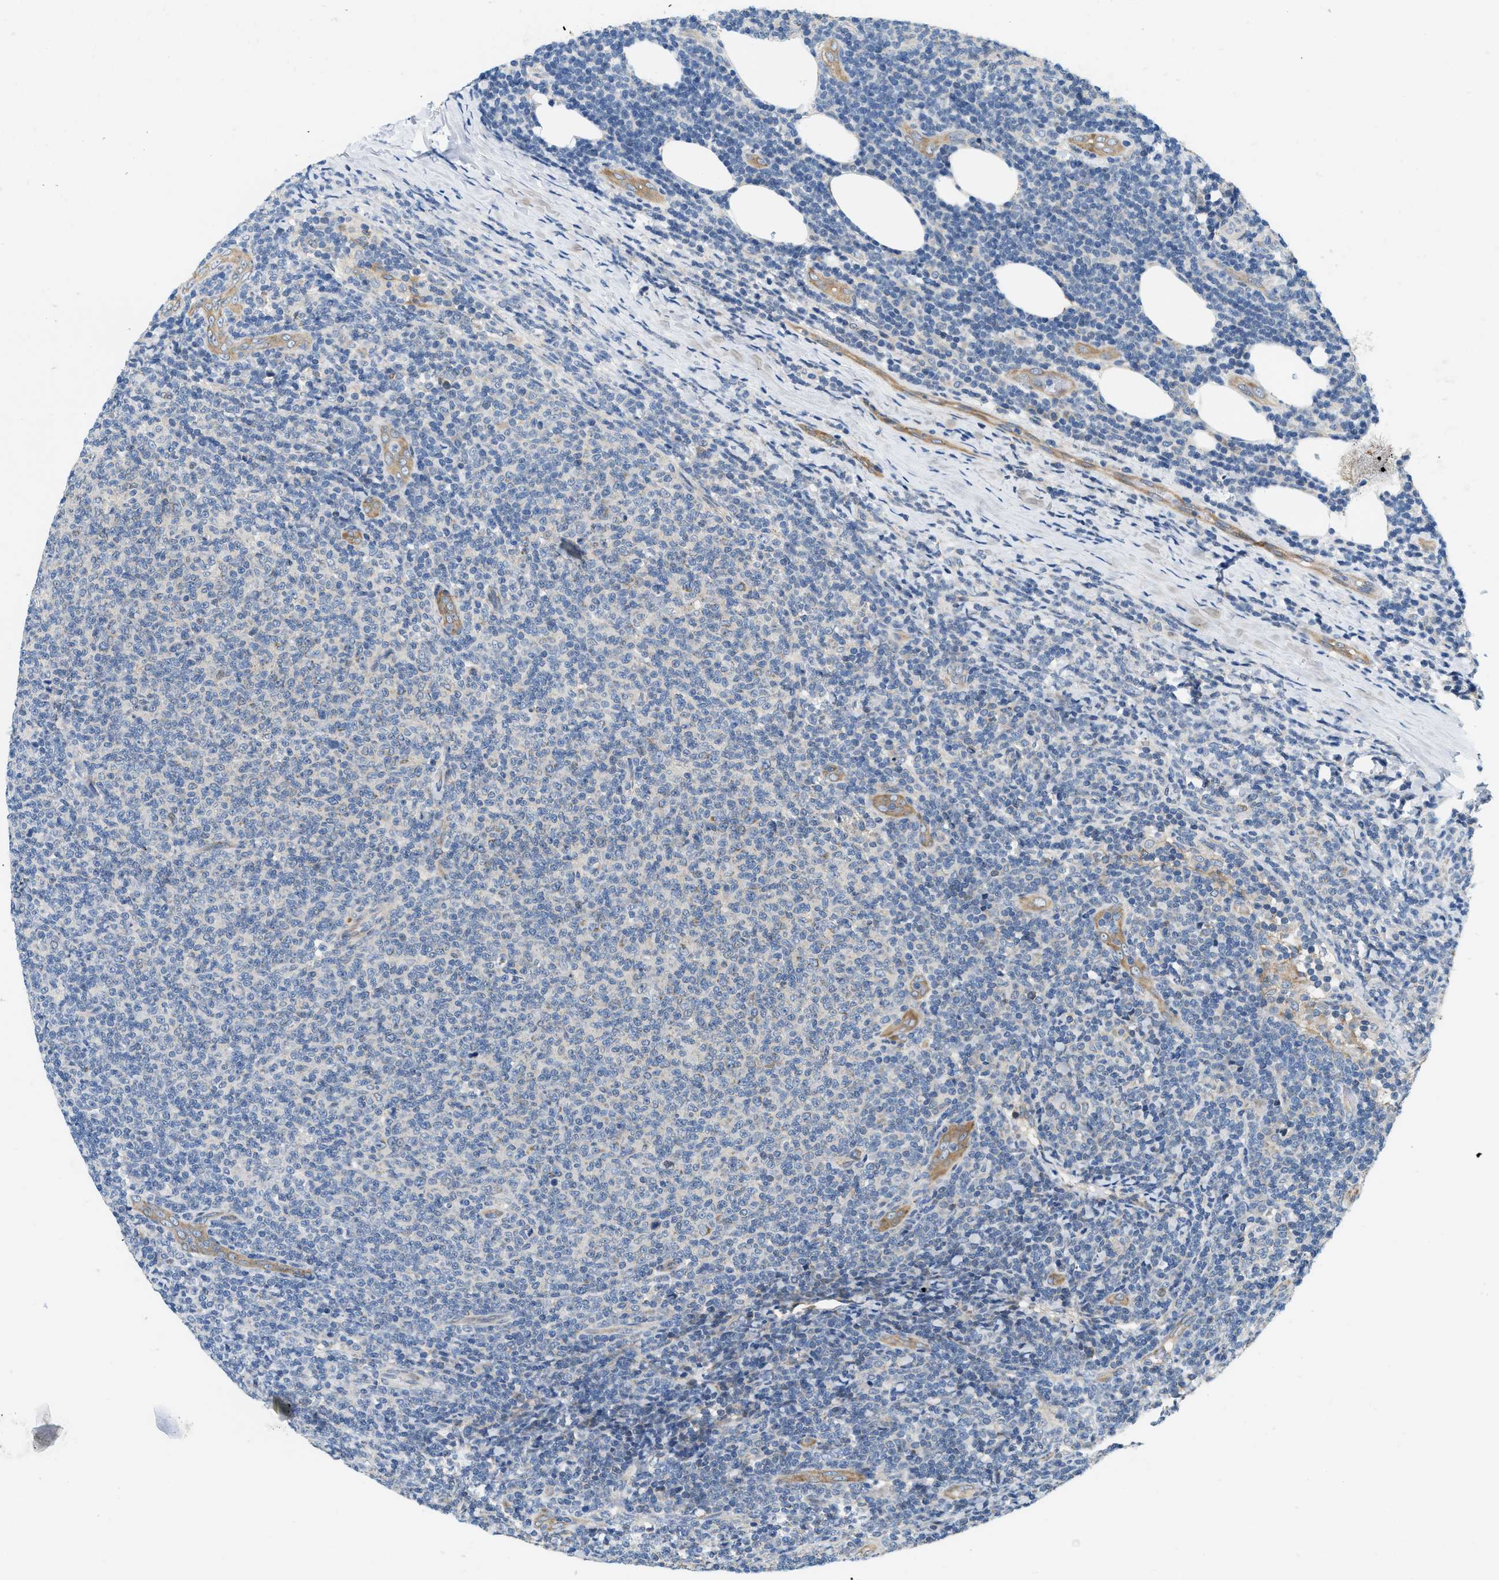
{"staining": {"intensity": "negative", "quantity": "none", "location": "none"}, "tissue": "lymphoma", "cell_type": "Tumor cells", "image_type": "cancer", "snomed": [{"axis": "morphology", "description": "Malignant lymphoma, non-Hodgkin's type, Low grade"}, {"axis": "topography", "description": "Lymph node"}], "caption": "Photomicrograph shows no protein expression in tumor cells of lymphoma tissue.", "gene": "ZNF599", "patient": {"sex": "male", "age": 66}}